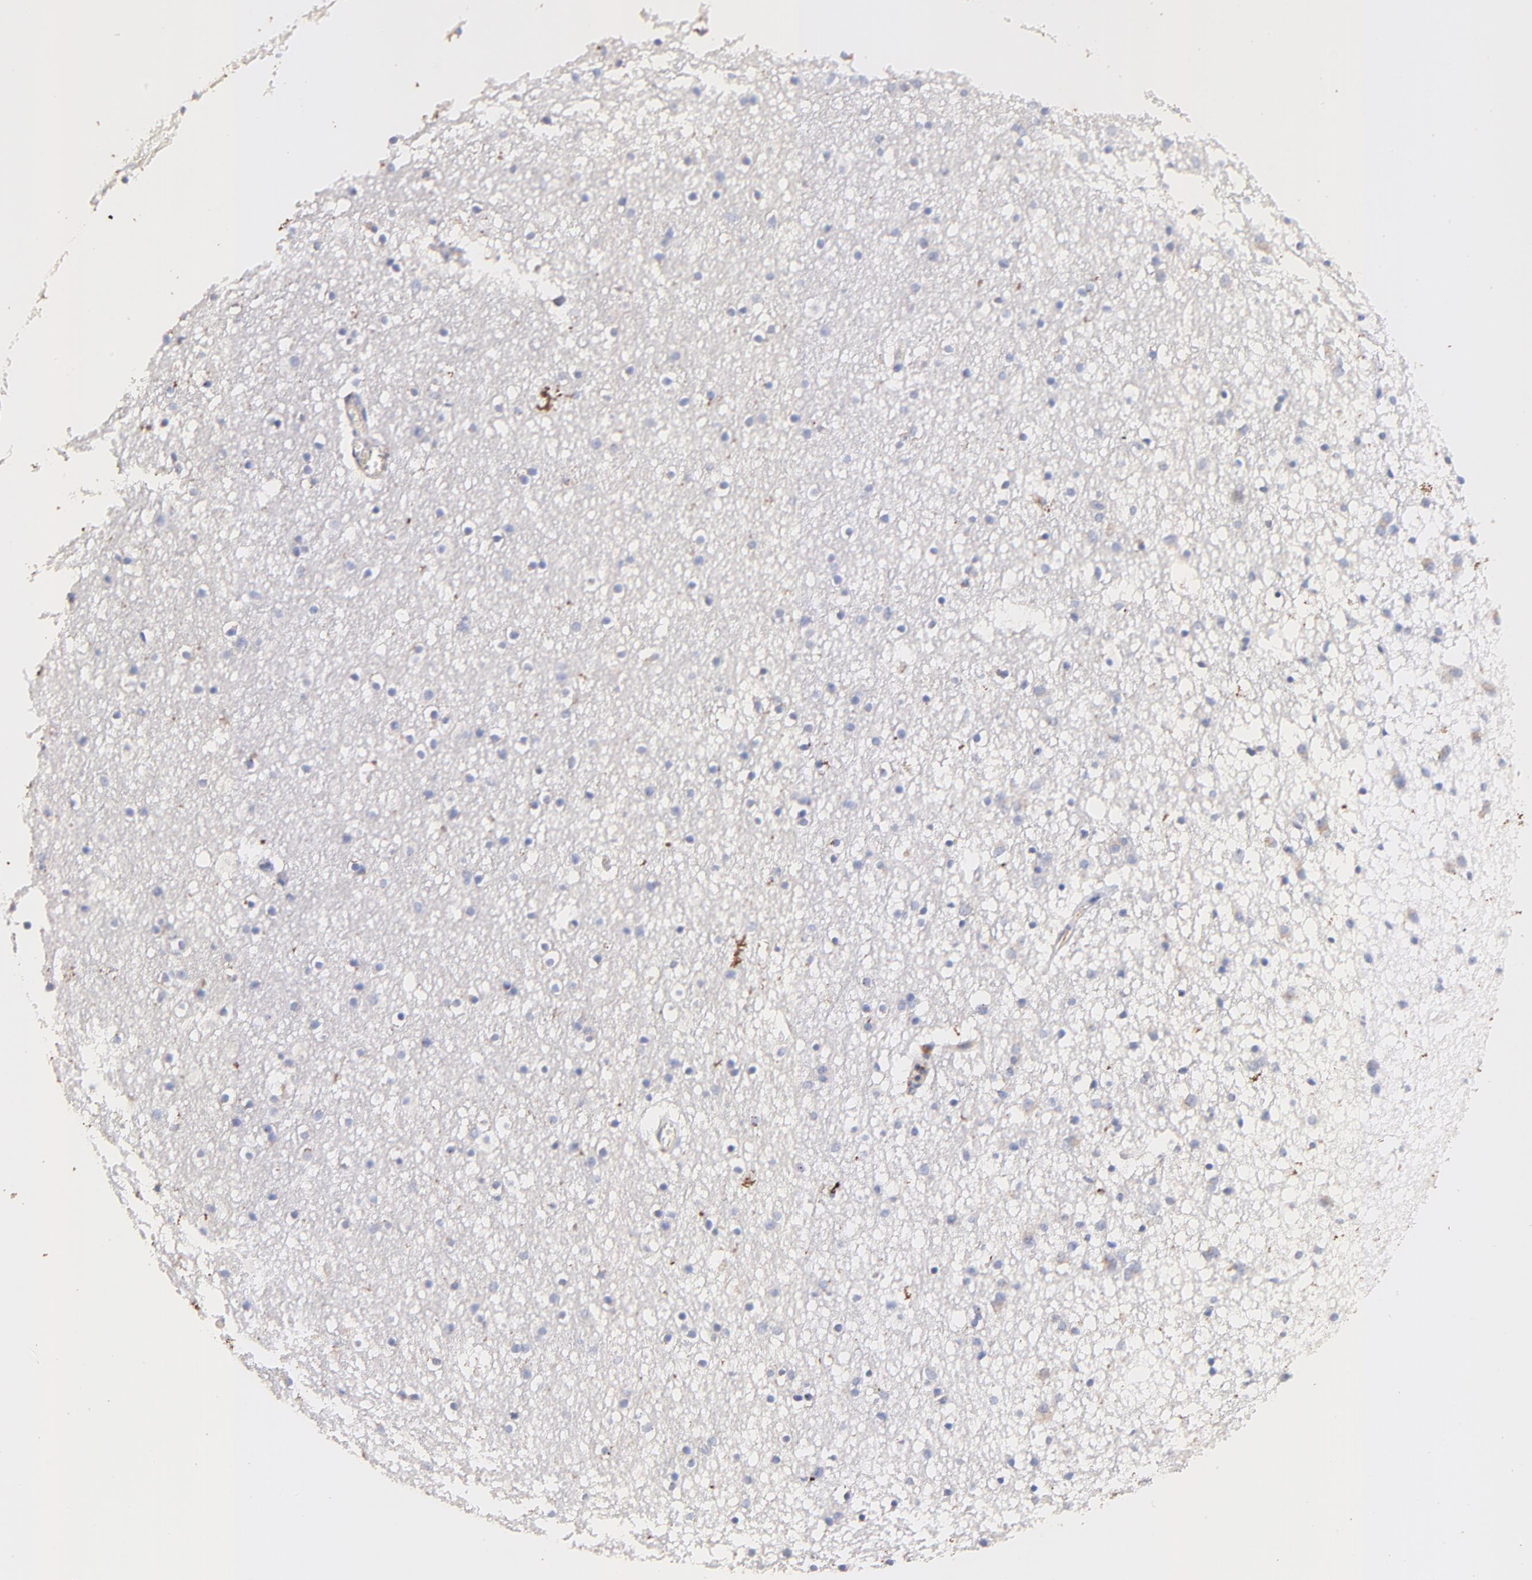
{"staining": {"intensity": "negative", "quantity": "none", "location": "none"}, "tissue": "caudate", "cell_type": "Glial cells", "image_type": "normal", "snomed": [{"axis": "morphology", "description": "Normal tissue, NOS"}, {"axis": "topography", "description": "Lateral ventricle wall"}], "caption": "Human caudate stained for a protein using immunohistochemistry demonstrates no staining in glial cells.", "gene": "IGLV7", "patient": {"sex": "male", "age": 45}}